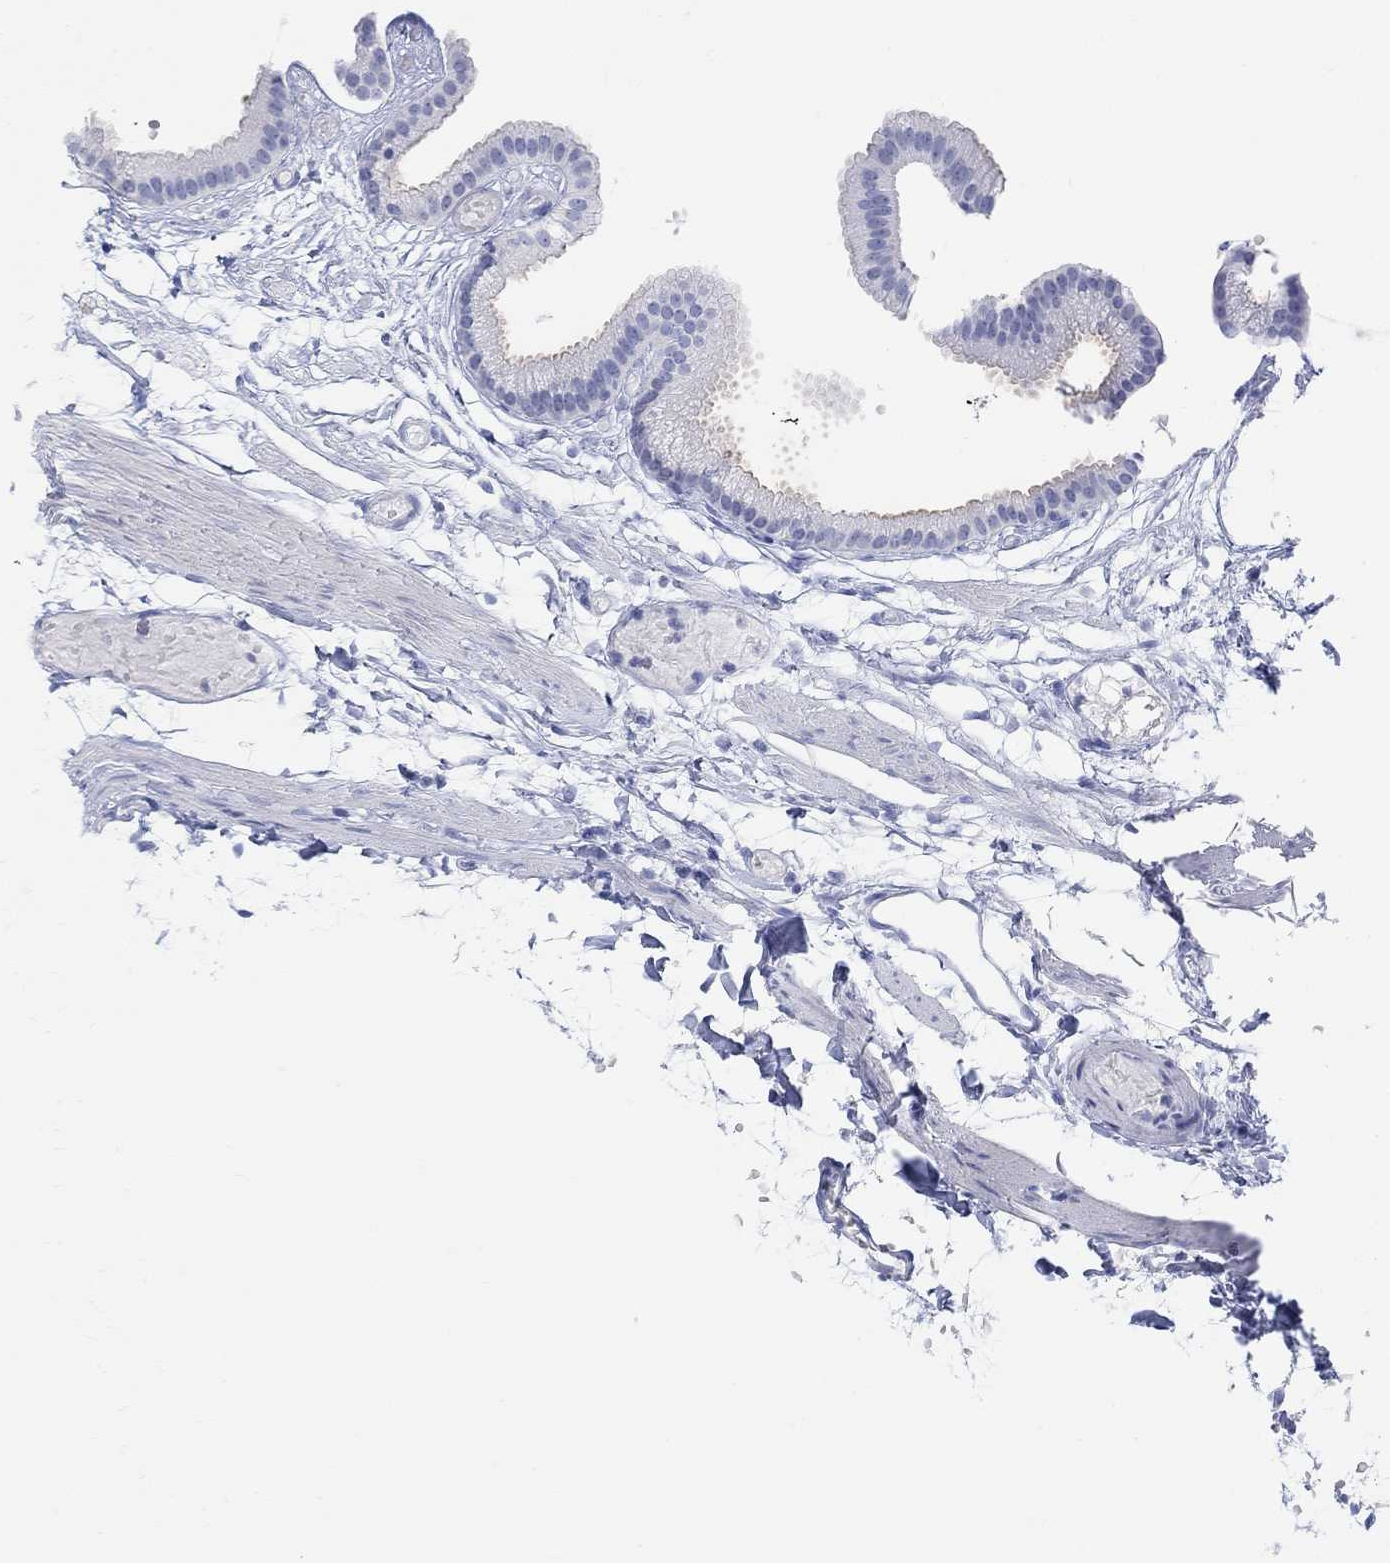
{"staining": {"intensity": "negative", "quantity": "none", "location": "none"}, "tissue": "gallbladder", "cell_type": "Glandular cells", "image_type": "normal", "snomed": [{"axis": "morphology", "description": "Normal tissue, NOS"}, {"axis": "topography", "description": "Gallbladder"}], "caption": "Protein analysis of unremarkable gallbladder shows no significant staining in glandular cells. (Stains: DAB (3,3'-diaminobenzidine) immunohistochemistry with hematoxylin counter stain, Microscopy: brightfield microscopy at high magnification).", "gene": "XIRP2", "patient": {"sex": "female", "age": 45}}